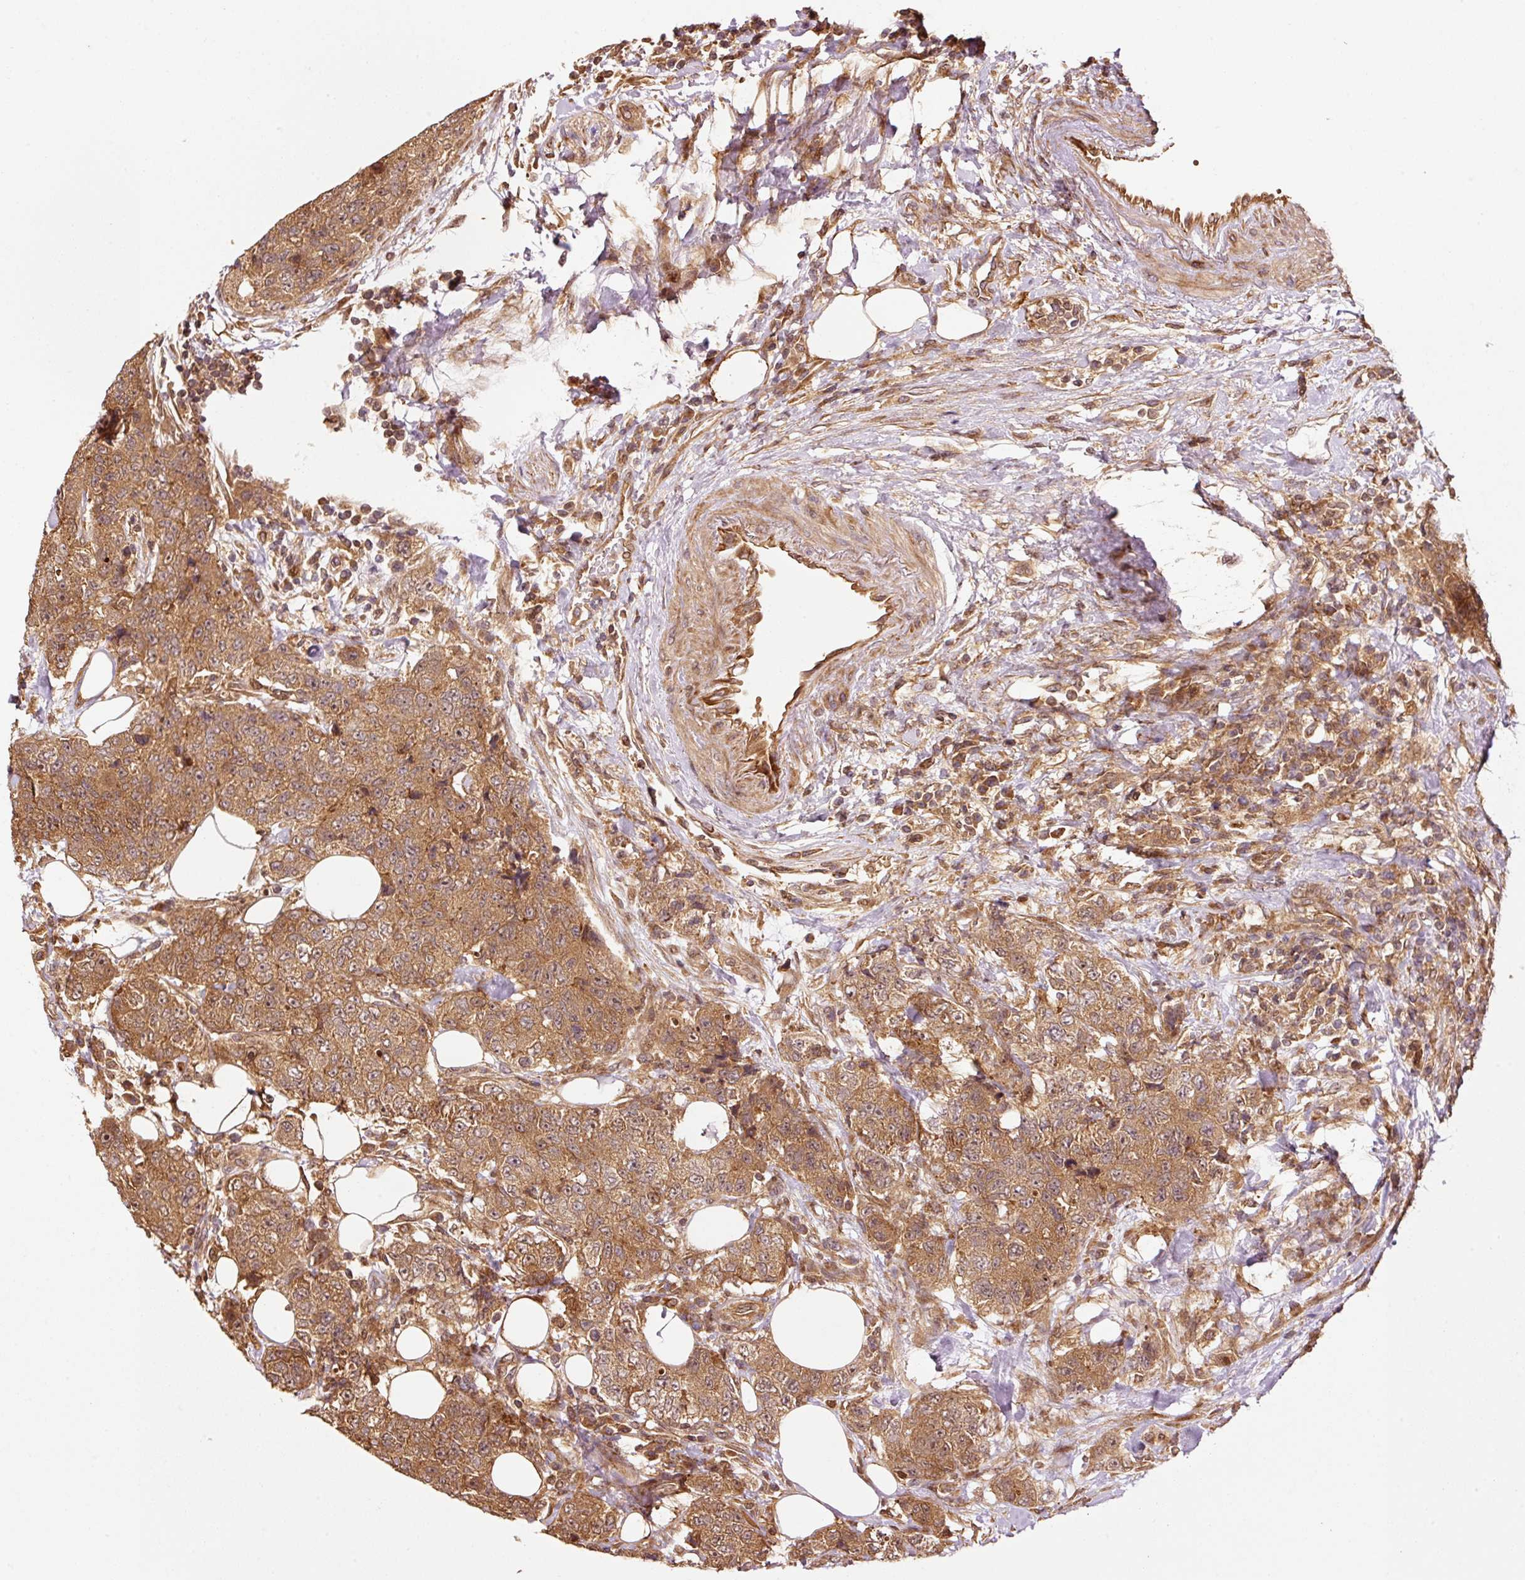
{"staining": {"intensity": "moderate", "quantity": ">75%", "location": "cytoplasmic/membranous,nuclear"}, "tissue": "urothelial cancer", "cell_type": "Tumor cells", "image_type": "cancer", "snomed": [{"axis": "morphology", "description": "Urothelial carcinoma, High grade"}, {"axis": "topography", "description": "Urinary bladder"}], "caption": "Human urothelial carcinoma (high-grade) stained with a brown dye exhibits moderate cytoplasmic/membranous and nuclear positive positivity in about >75% of tumor cells.", "gene": "OXER1", "patient": {"sex": "female", "age": 78}}